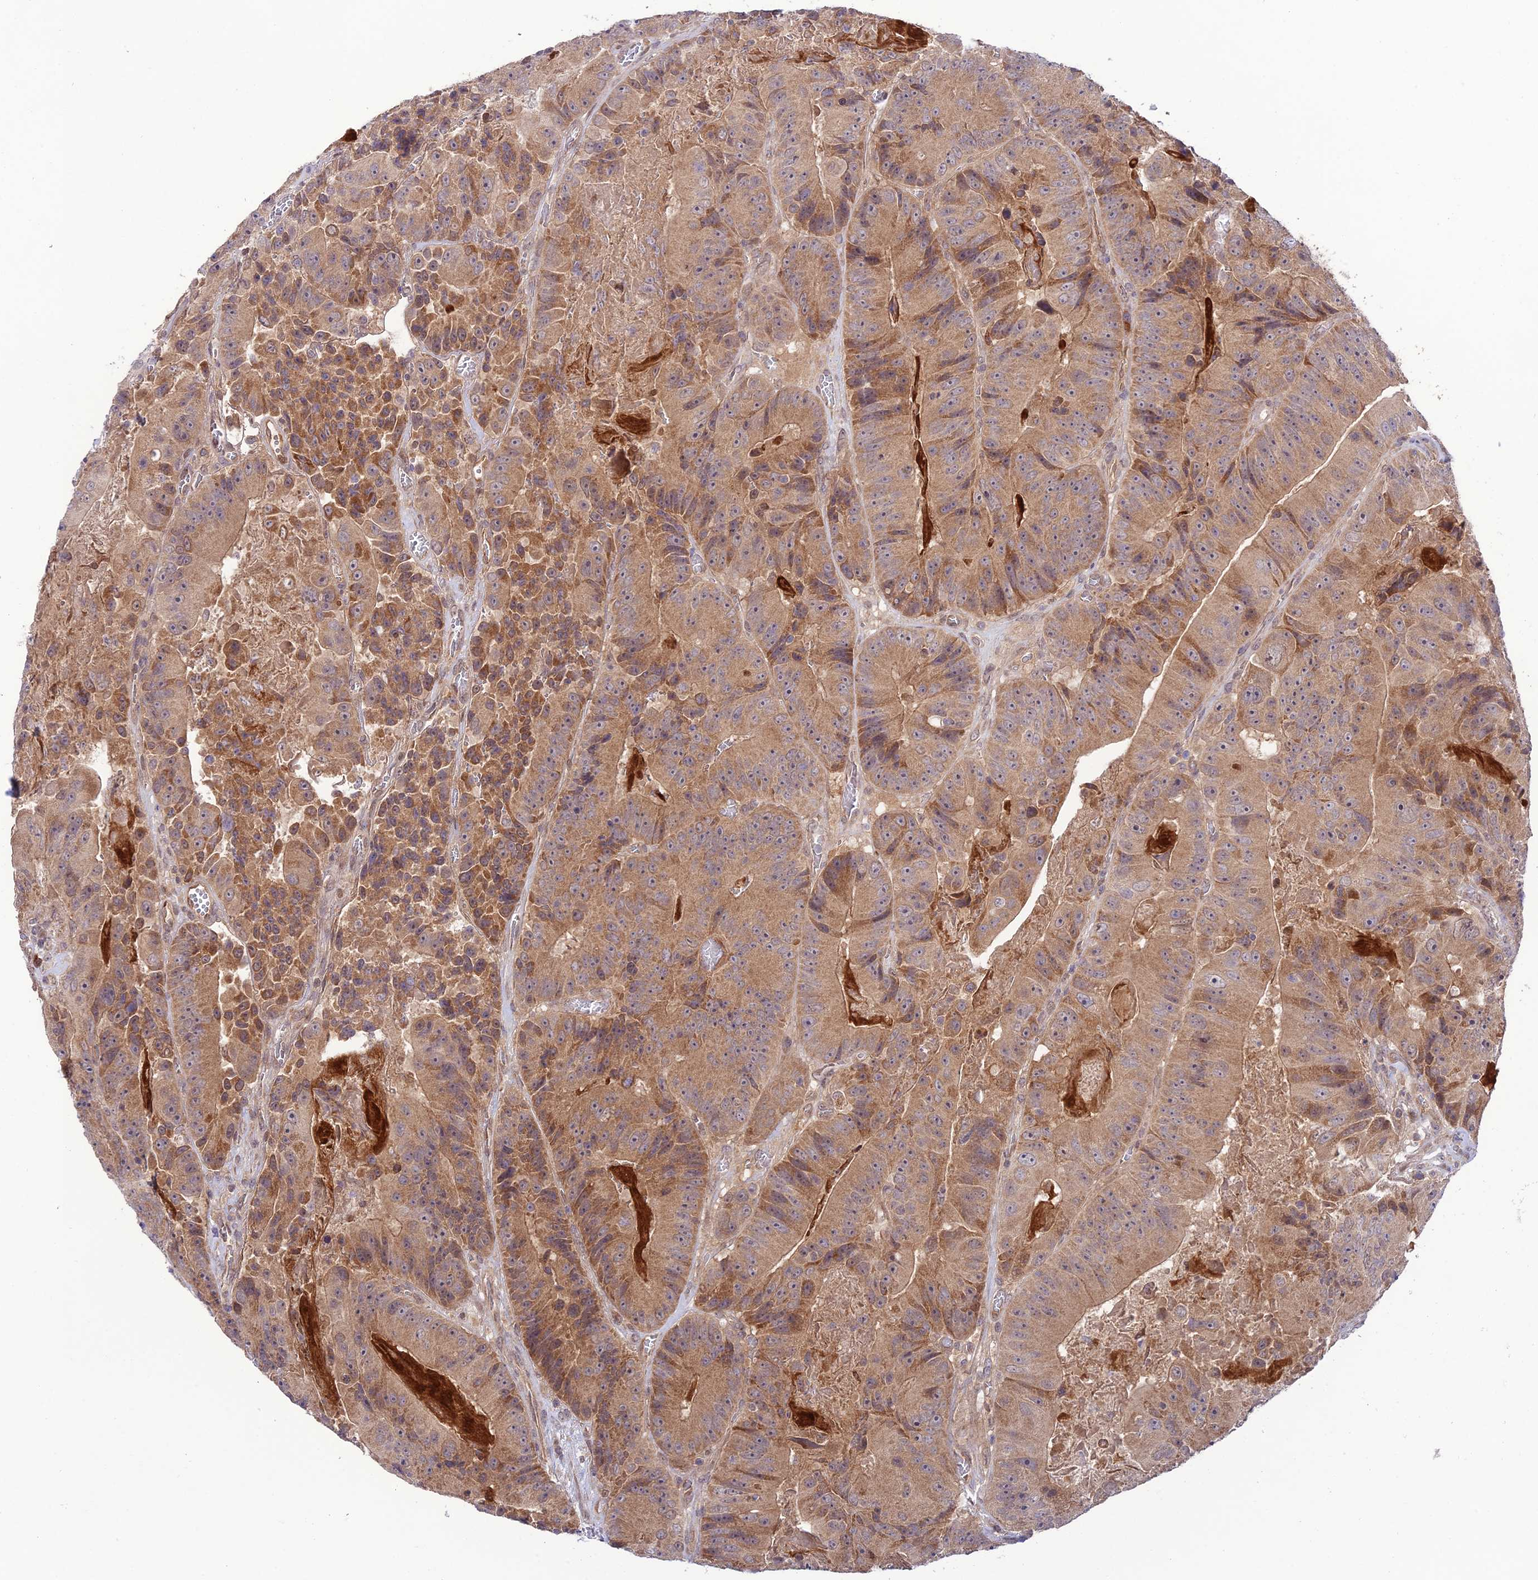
{"staining": {"intensity": "moderate", "quantity": ">75%", "location": "cytoplasmic/membranous"}, "tissue": "colorectal cancer", "cell_type": "Tumor cells", "image_type": "cancer", "snomed": [{"axis": "morphology", "description": "Adenocarcinoma, NOS"}, {"axis": "topography", "description": "Colon"}], "caption": "Colorectal adenocarcinoma was stained to show a protein in brown. There is medium levels of moderate cytoplasmic/membranous expression in about >75% of tumor cells.", "gene": "TRIM40", "patient": {"sex": "female", "age": 86}}